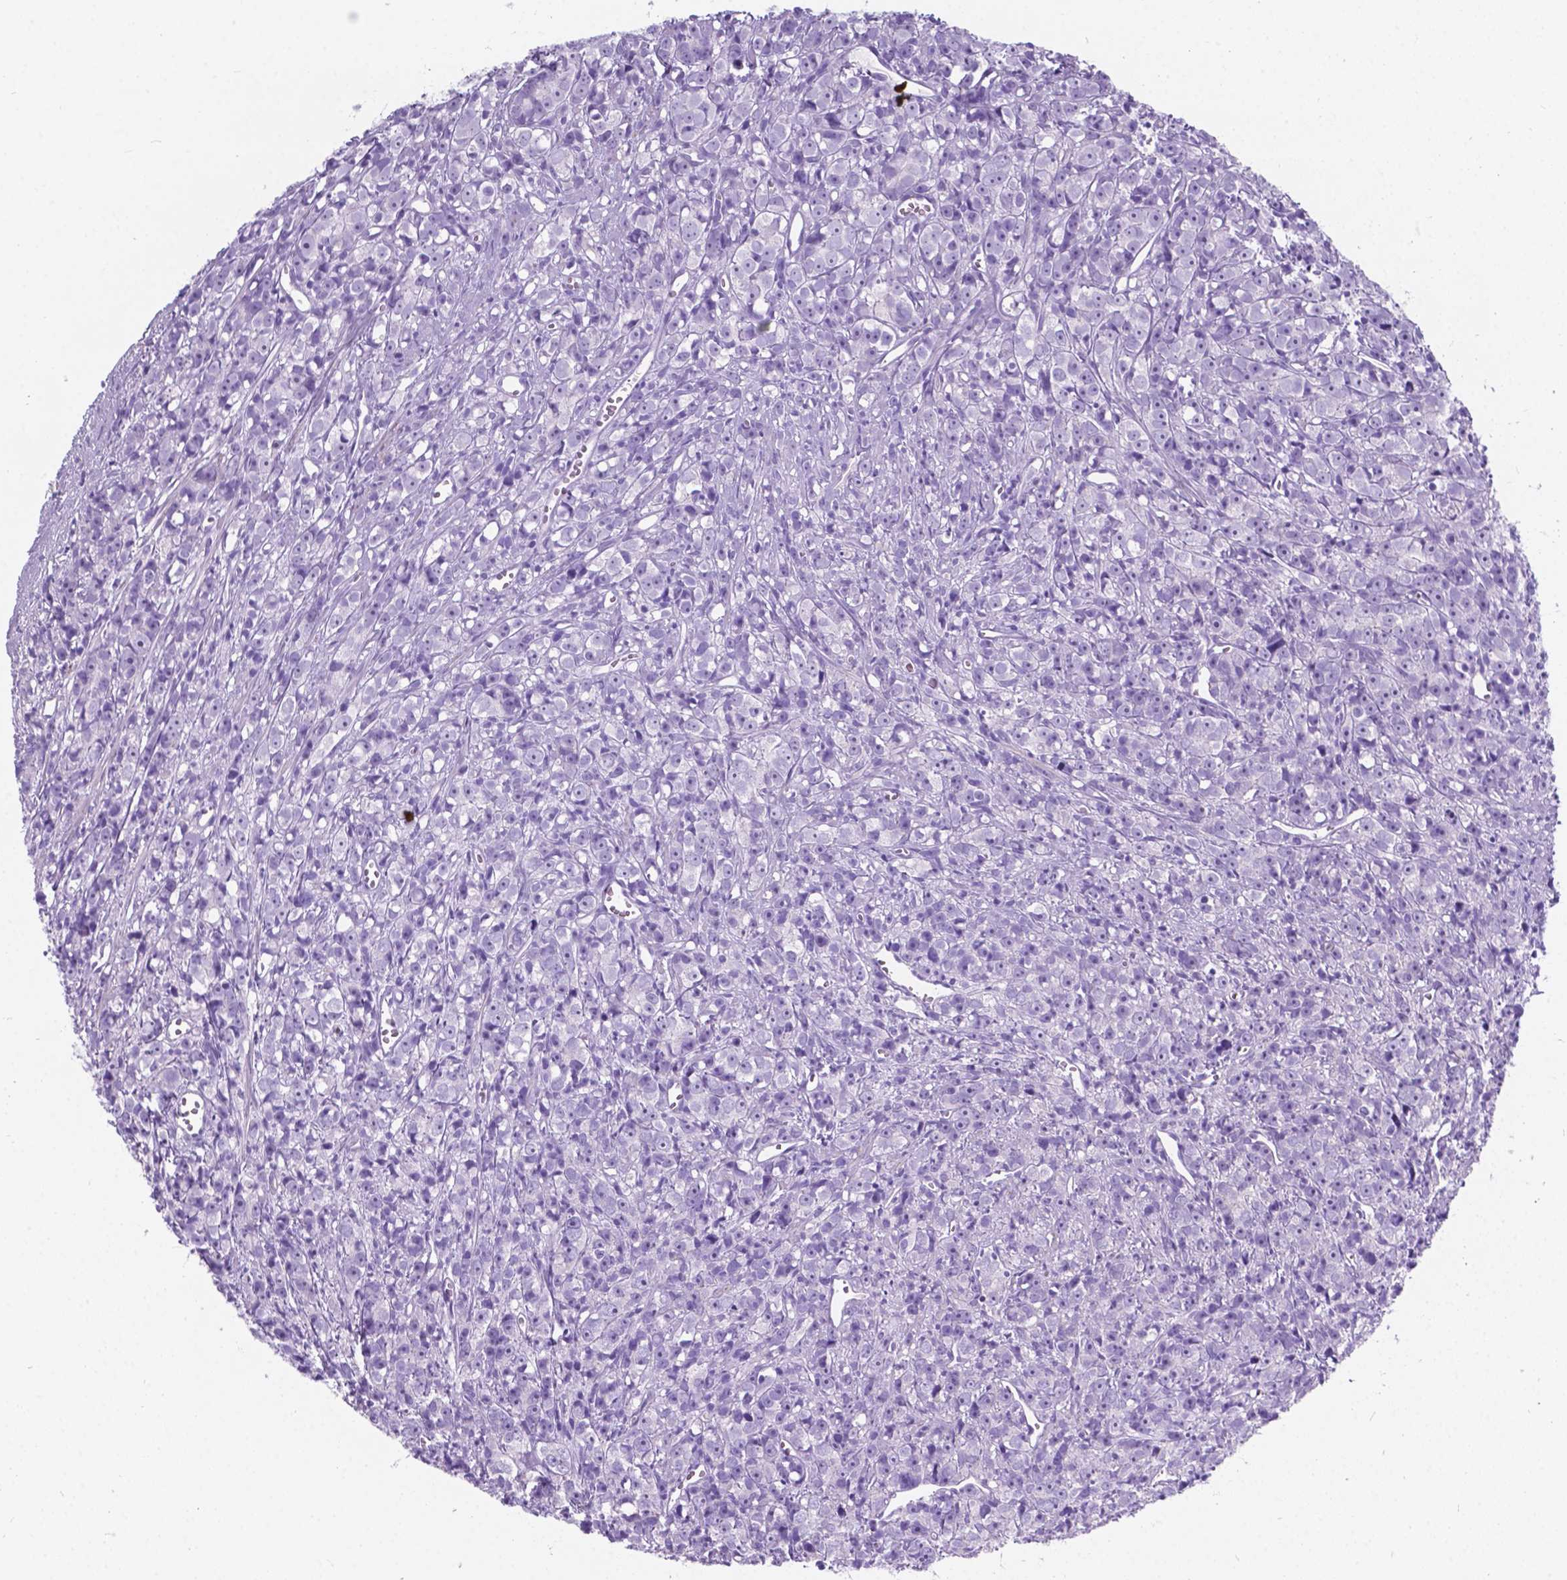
{"staining": {"intensity": "negative", "quantity": "none", "location": "none"}, "tissue": "prostate cancer", "cell_type": "Tumor cells", "image_type": "cancer", "snomed": [{"axis": "morphology", "description": "Adenocarcinoma, High grade"}, {"axis": "topography", "description": "Prostate"}], "caption": "Immunohistochemistry photomicrograph of prostate cancer (adenocarcinoma (high-grade)) stained for a protein (brown), which exhibits no staining in tumor cells.", "gene": "KIAA0040", "patient": {"sex": "male", "age": 77}}